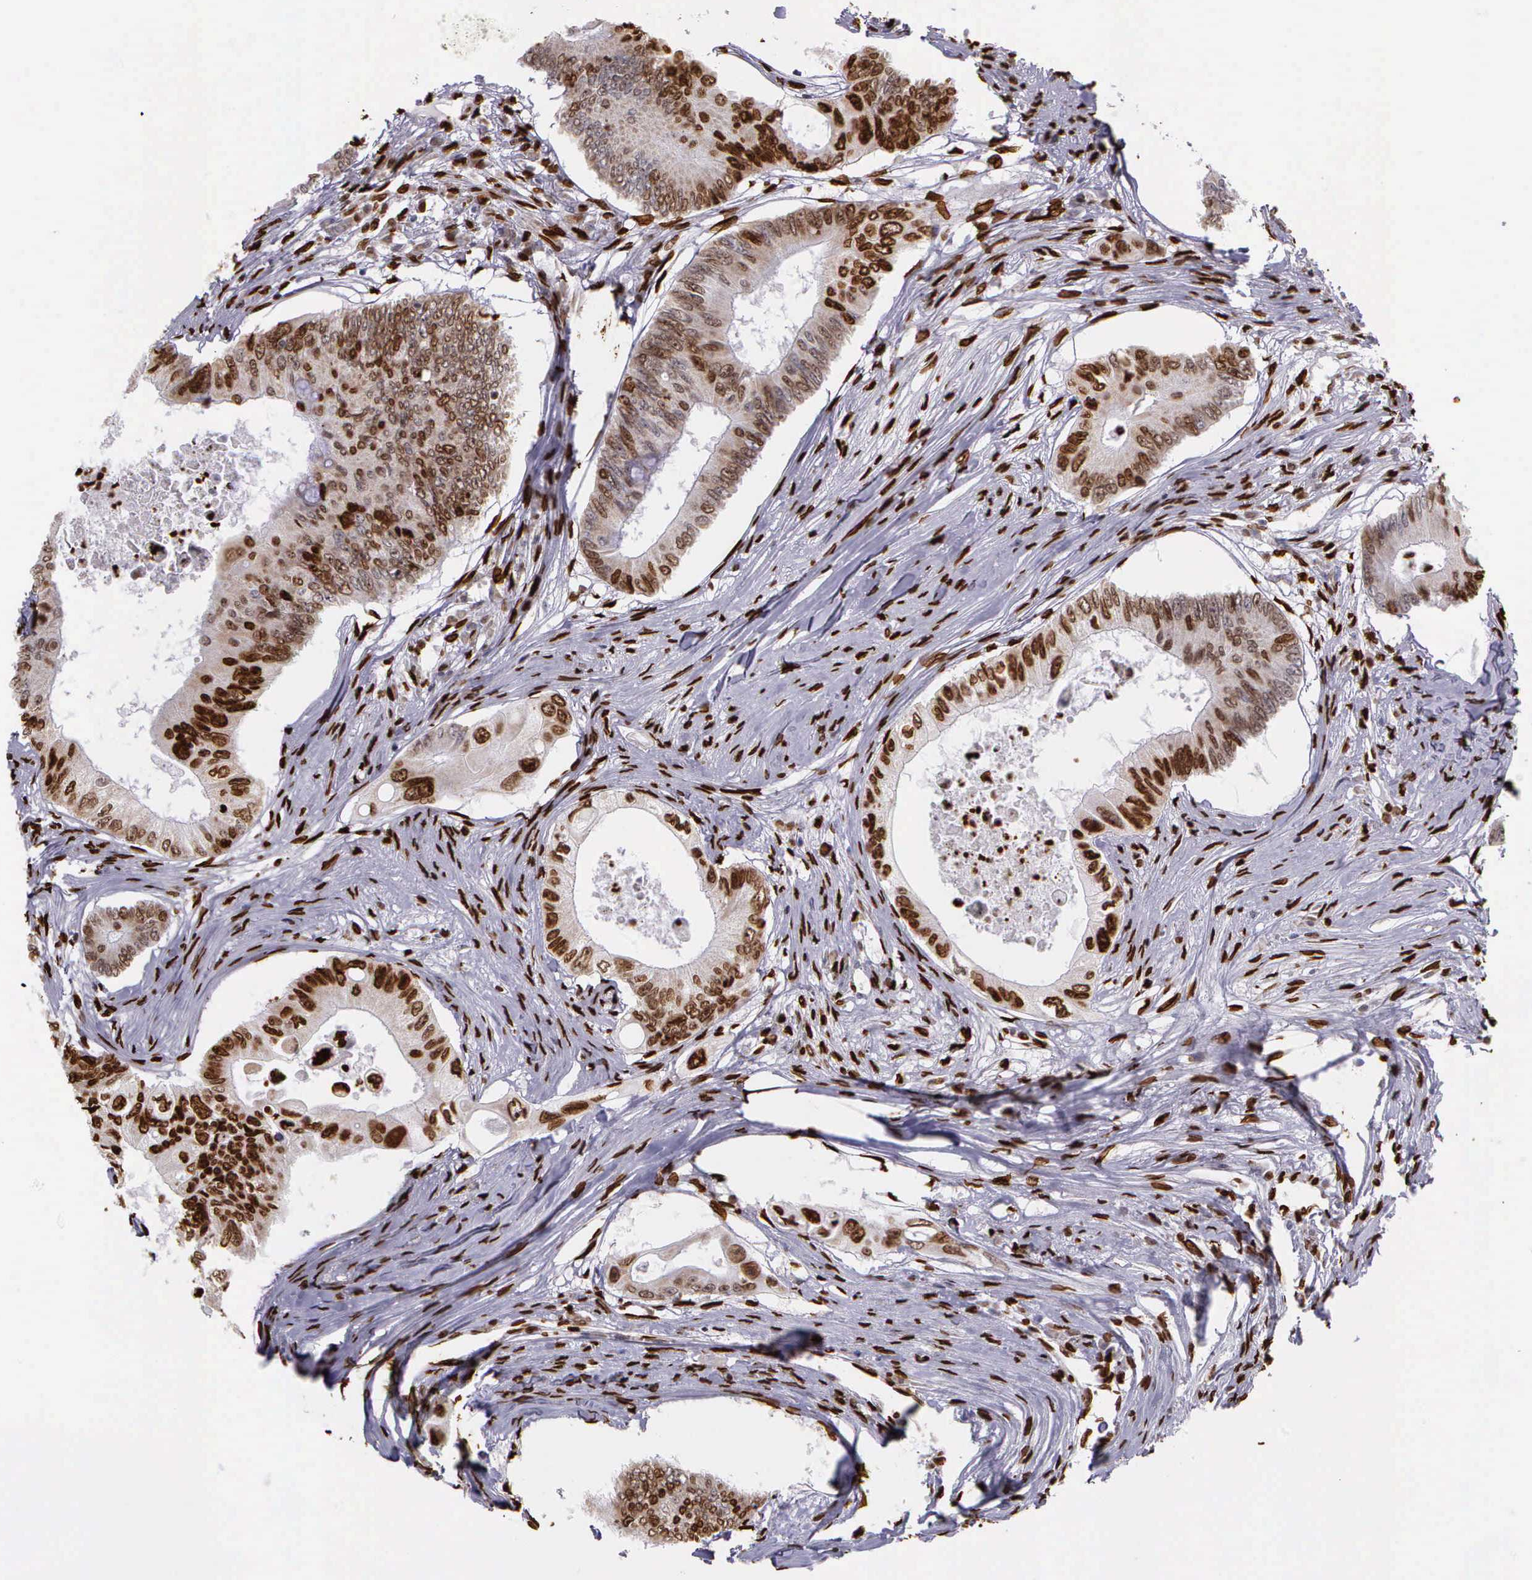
{"staining": {"intensity": "strong", "quantity": ">75%", "location": "nuclear"}, "tissue": "colorectal cancer", "cell_type": "Tumor cells", "image_type": "cancer", "snomed": [{"axis": "morphology", "description": "Adenocarcinoma, NOS"}, {"axis": "topography", "description": "Colon"}], "caption": "Immunohistochemistry histopathology image of neoplastic tissue: colorectal cancer (adenocarcinoma) stained using immunohistochemistry reveals high levels of strong protein expression localized specifically in the nuclear of tumor cells, appearing as a nuclear brown color.", "gene": "H1-0", "patient": {"sex": "male", "age": 65}}